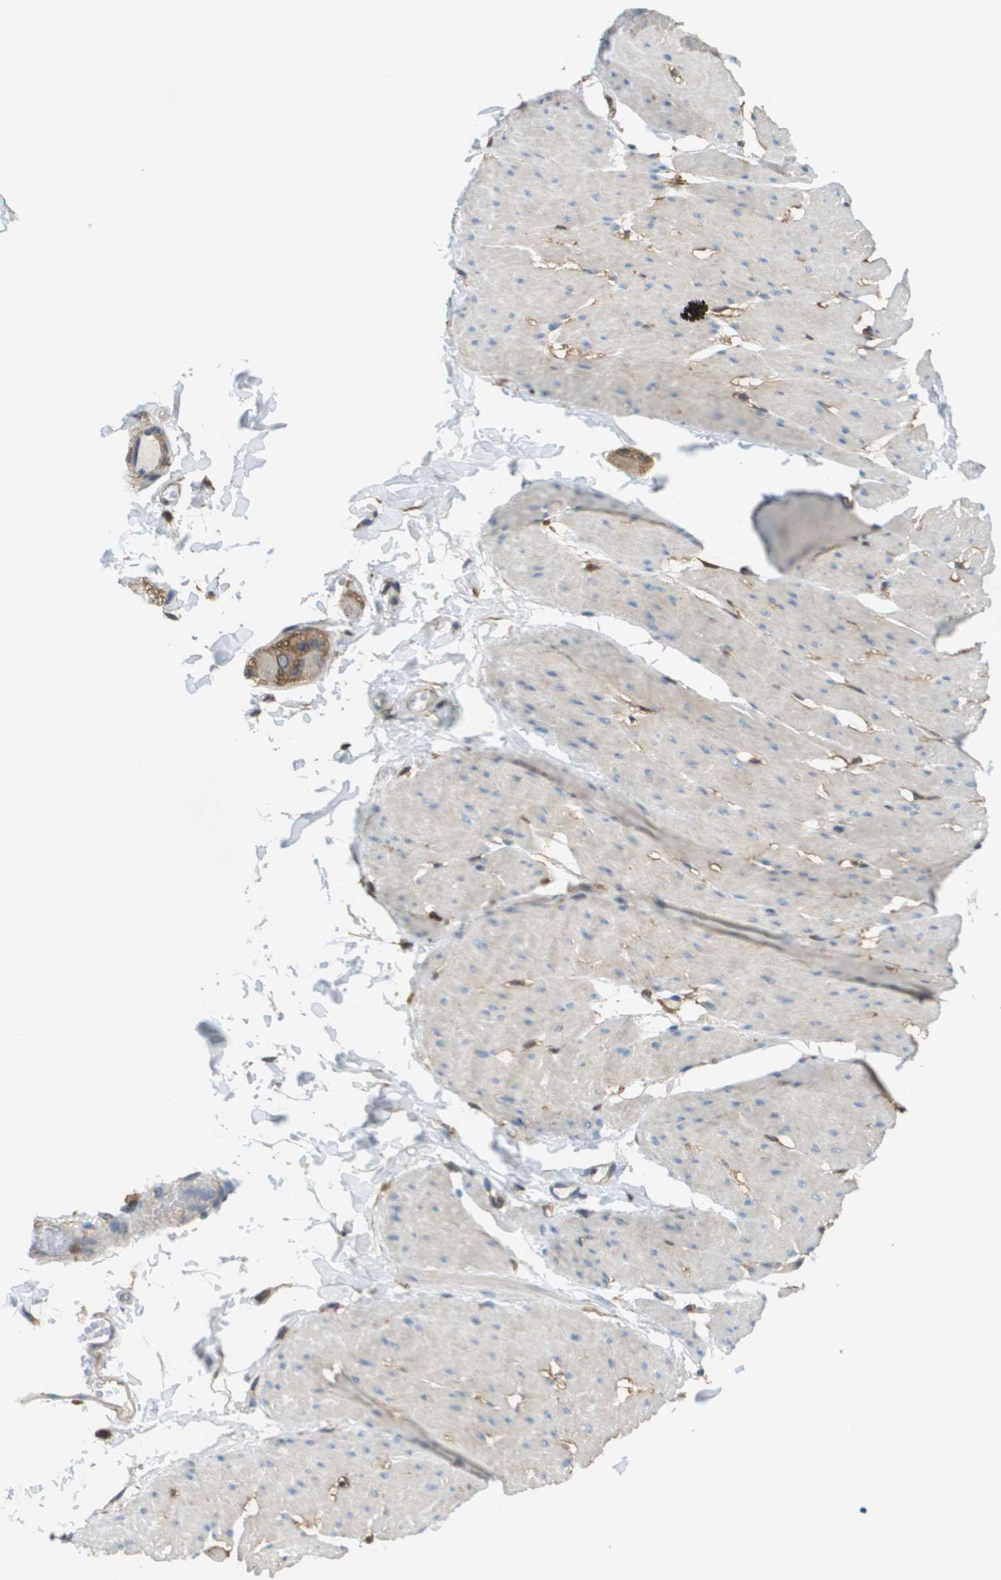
{"staining": {"intensity": "moderate", "quantity": "<25%", "location": "cytoplasmic/membranous"}, "tissue": "smooth muscle", "cell_type": "Smooth muscle cells", "image_type": "normal", "snomed": [{"axis": "morphology", "description": "Normal tissue, NOS"}, {"axis": "topography", "description": "Smooth muscle"}, {"axis": "topography", "description": "Colon"}], "caption": "Unremarkable smooth muscle was stained to show a protein in brown. There is low levels of moderate cytoplasmic/membranous staining in approximately <25% of smooth muscle cells. (DAB IHC, brown staining for protein, blue staining for nuclei).", "gene": "PASK", "patient": {"sex": "male", "age": 67}}